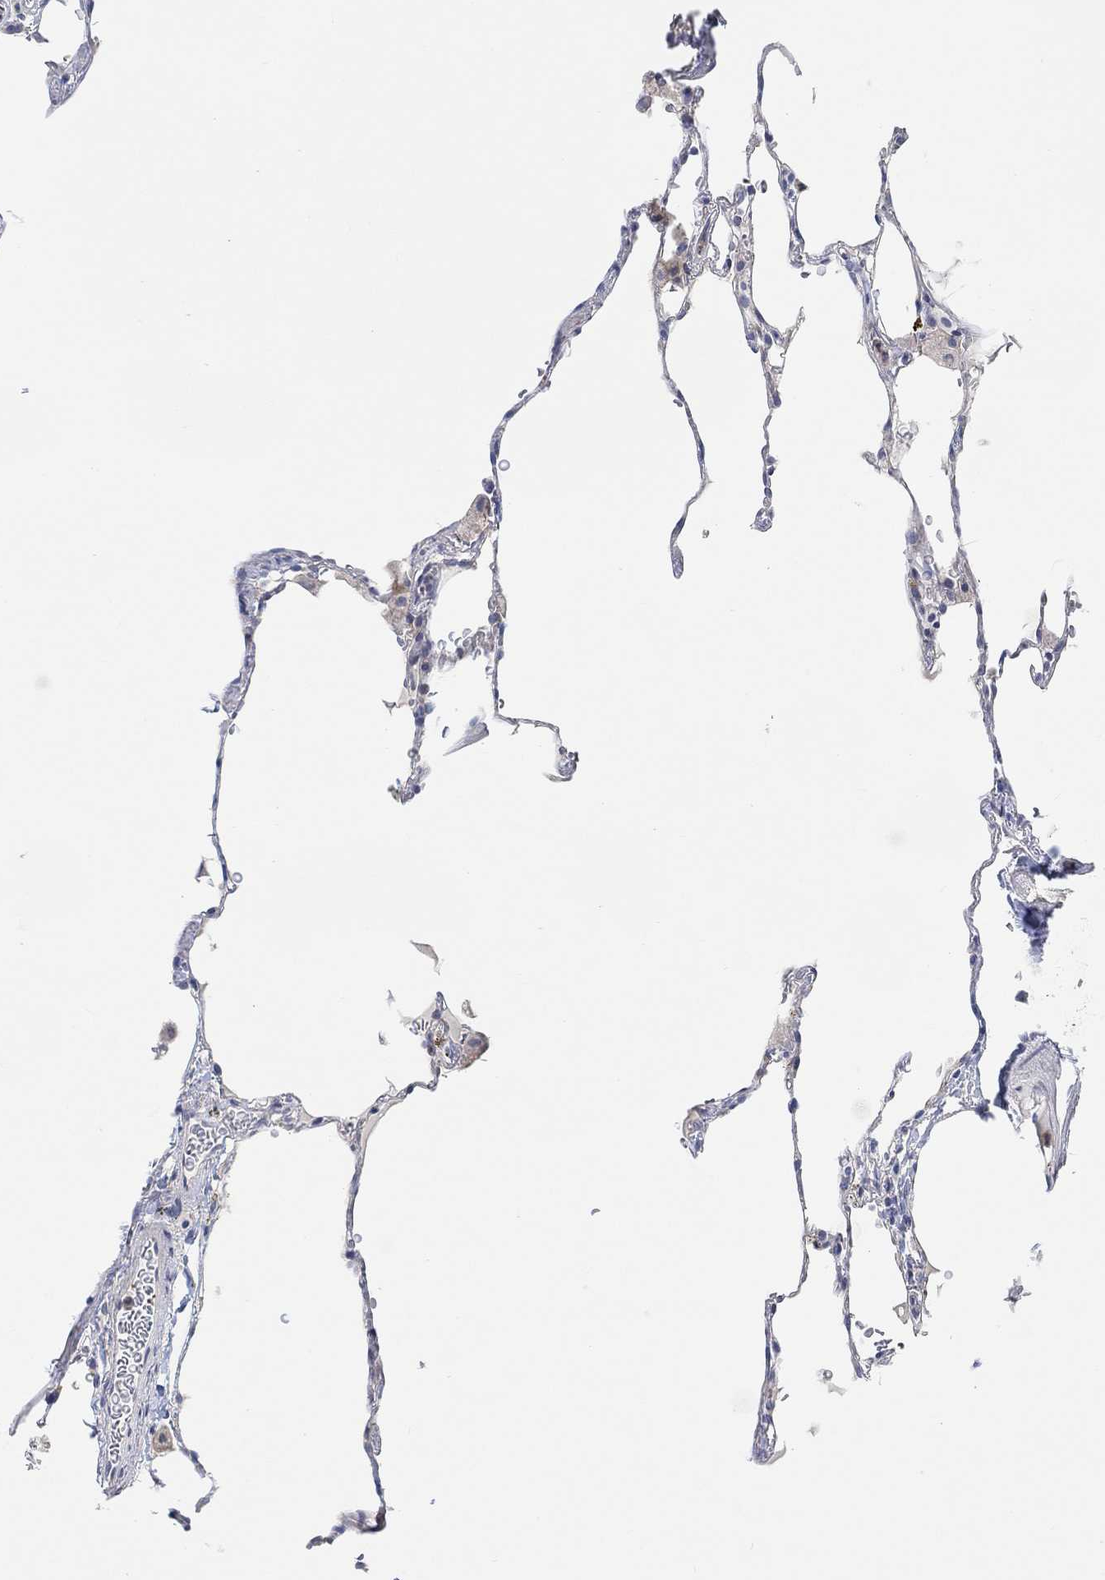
{"staining": {"intensity": "negative", "quantity": "none", "location": "none"}, "tissue": "lung", "cell_type": "Alveolar cells", "image_type": "normal", "snomed": [{"axis": "morphology", "description": "Normal tissue, NOS"}, {"axis": "morphology", "description": "Adenocarcinoma, metastatic, NOS"}, {"axis": "topography", "description": "Lung"}], "caption": "DAB immunohistochemical staining of unremarkable human lung displays no significant staining in alveolar cells. The staining is performed using DAB brown chromogen with nuclei counter-stained in using hematoxylin.", "gene": "PMFBP1", "patient": {"sex": "male", "age": 45}}